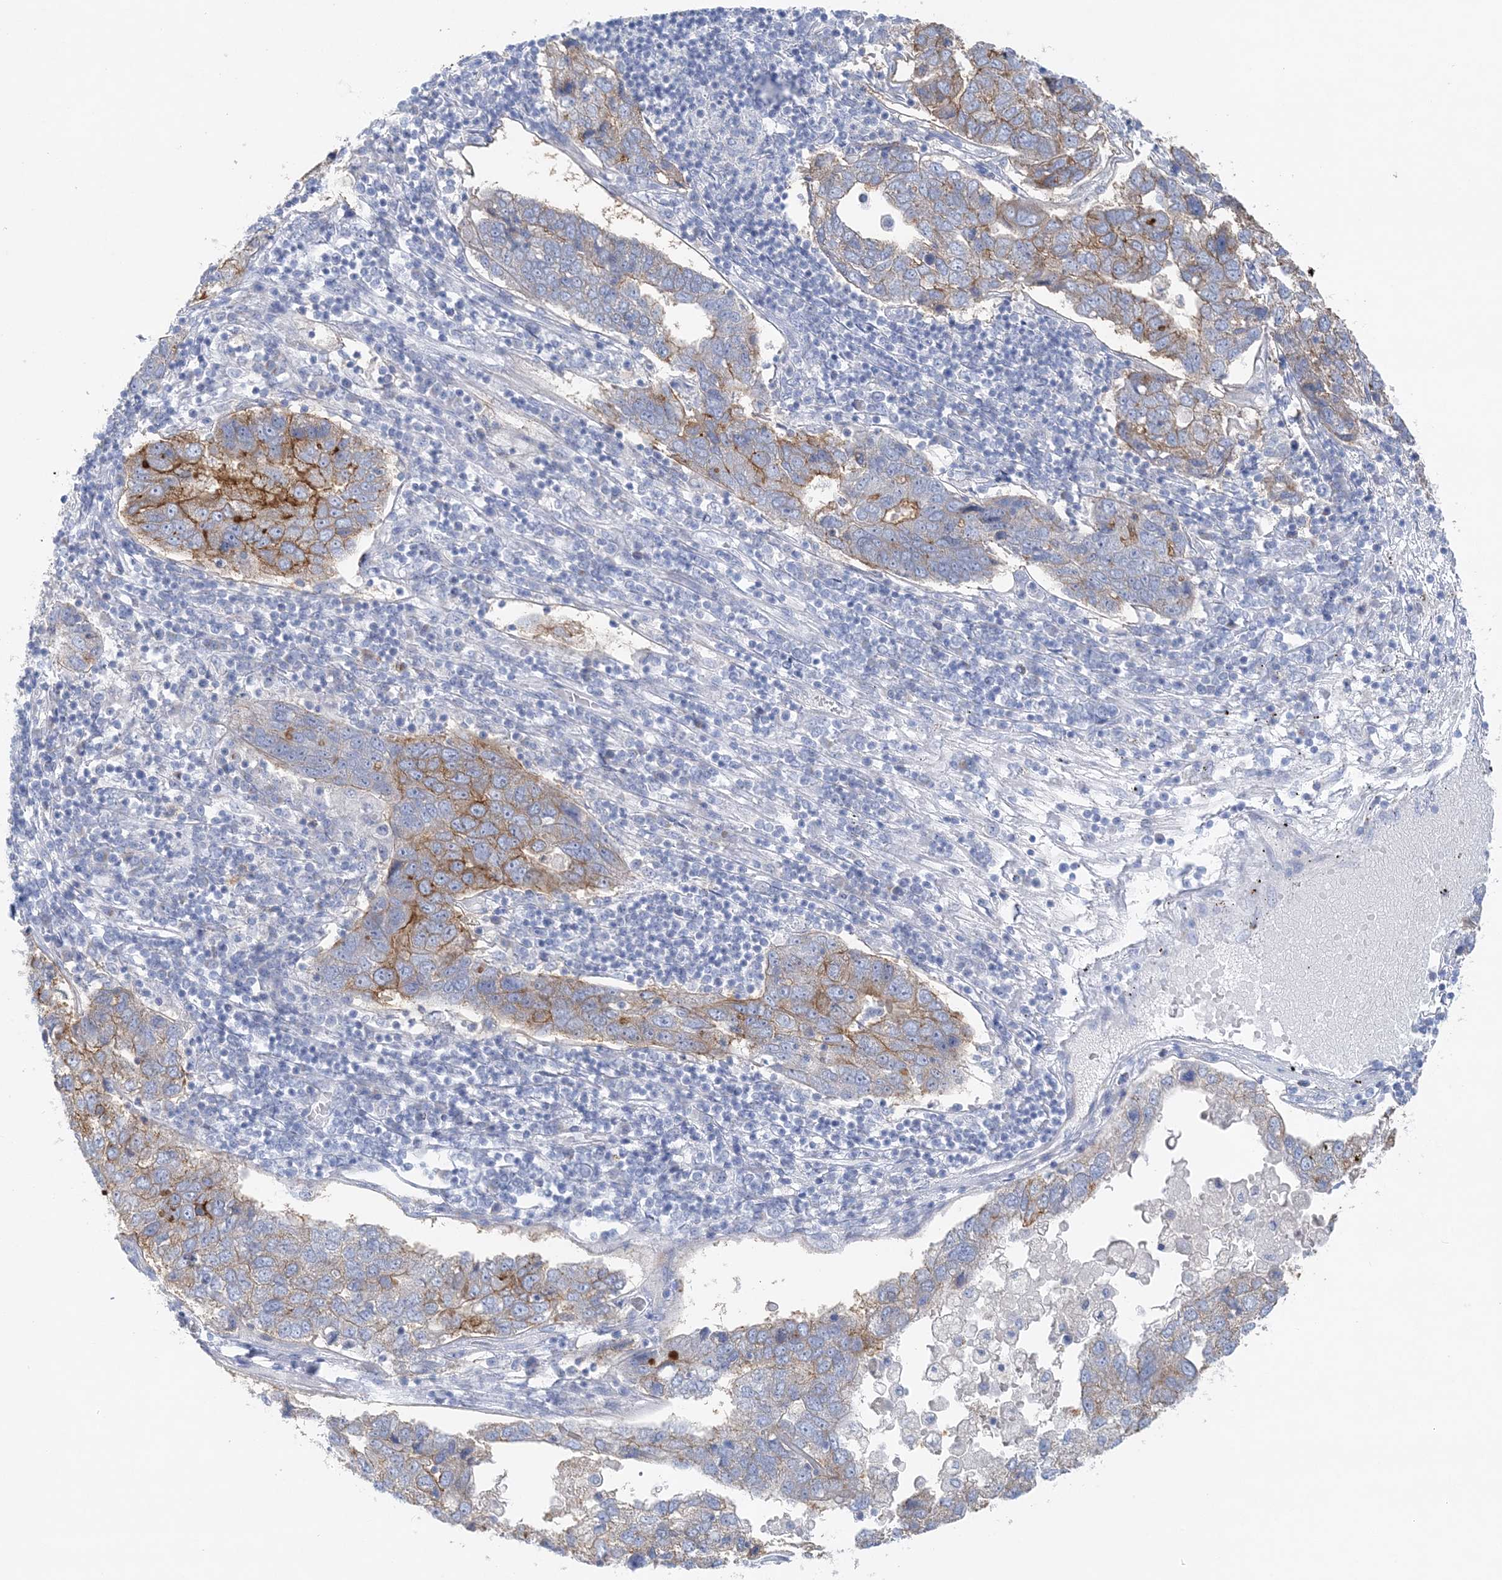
{"staining": {"intensity": "moderate", "quantity": "25%-75%", "location": "cytoplasmic/membranous"}, "tissue": "pancreatic cancer", "cell_type": "Tumor cells", "image_type": "cancer", "snomed": [{"axis": "morphology", "description": "Adenocarcinoma, NOS"}, {"axis": "topography", "description": "Pancreas"}], "caption": "IHC histopathology image of pancreatic cancer (adenocarcinoma) stained for a protein (brown), which reveals medium levels of moderate cytoplasmic/membranous expression in about 25%-75% of tumor cells.", "gene": "SLC5A6", "patient": {"sex": "female", "age": 61}}